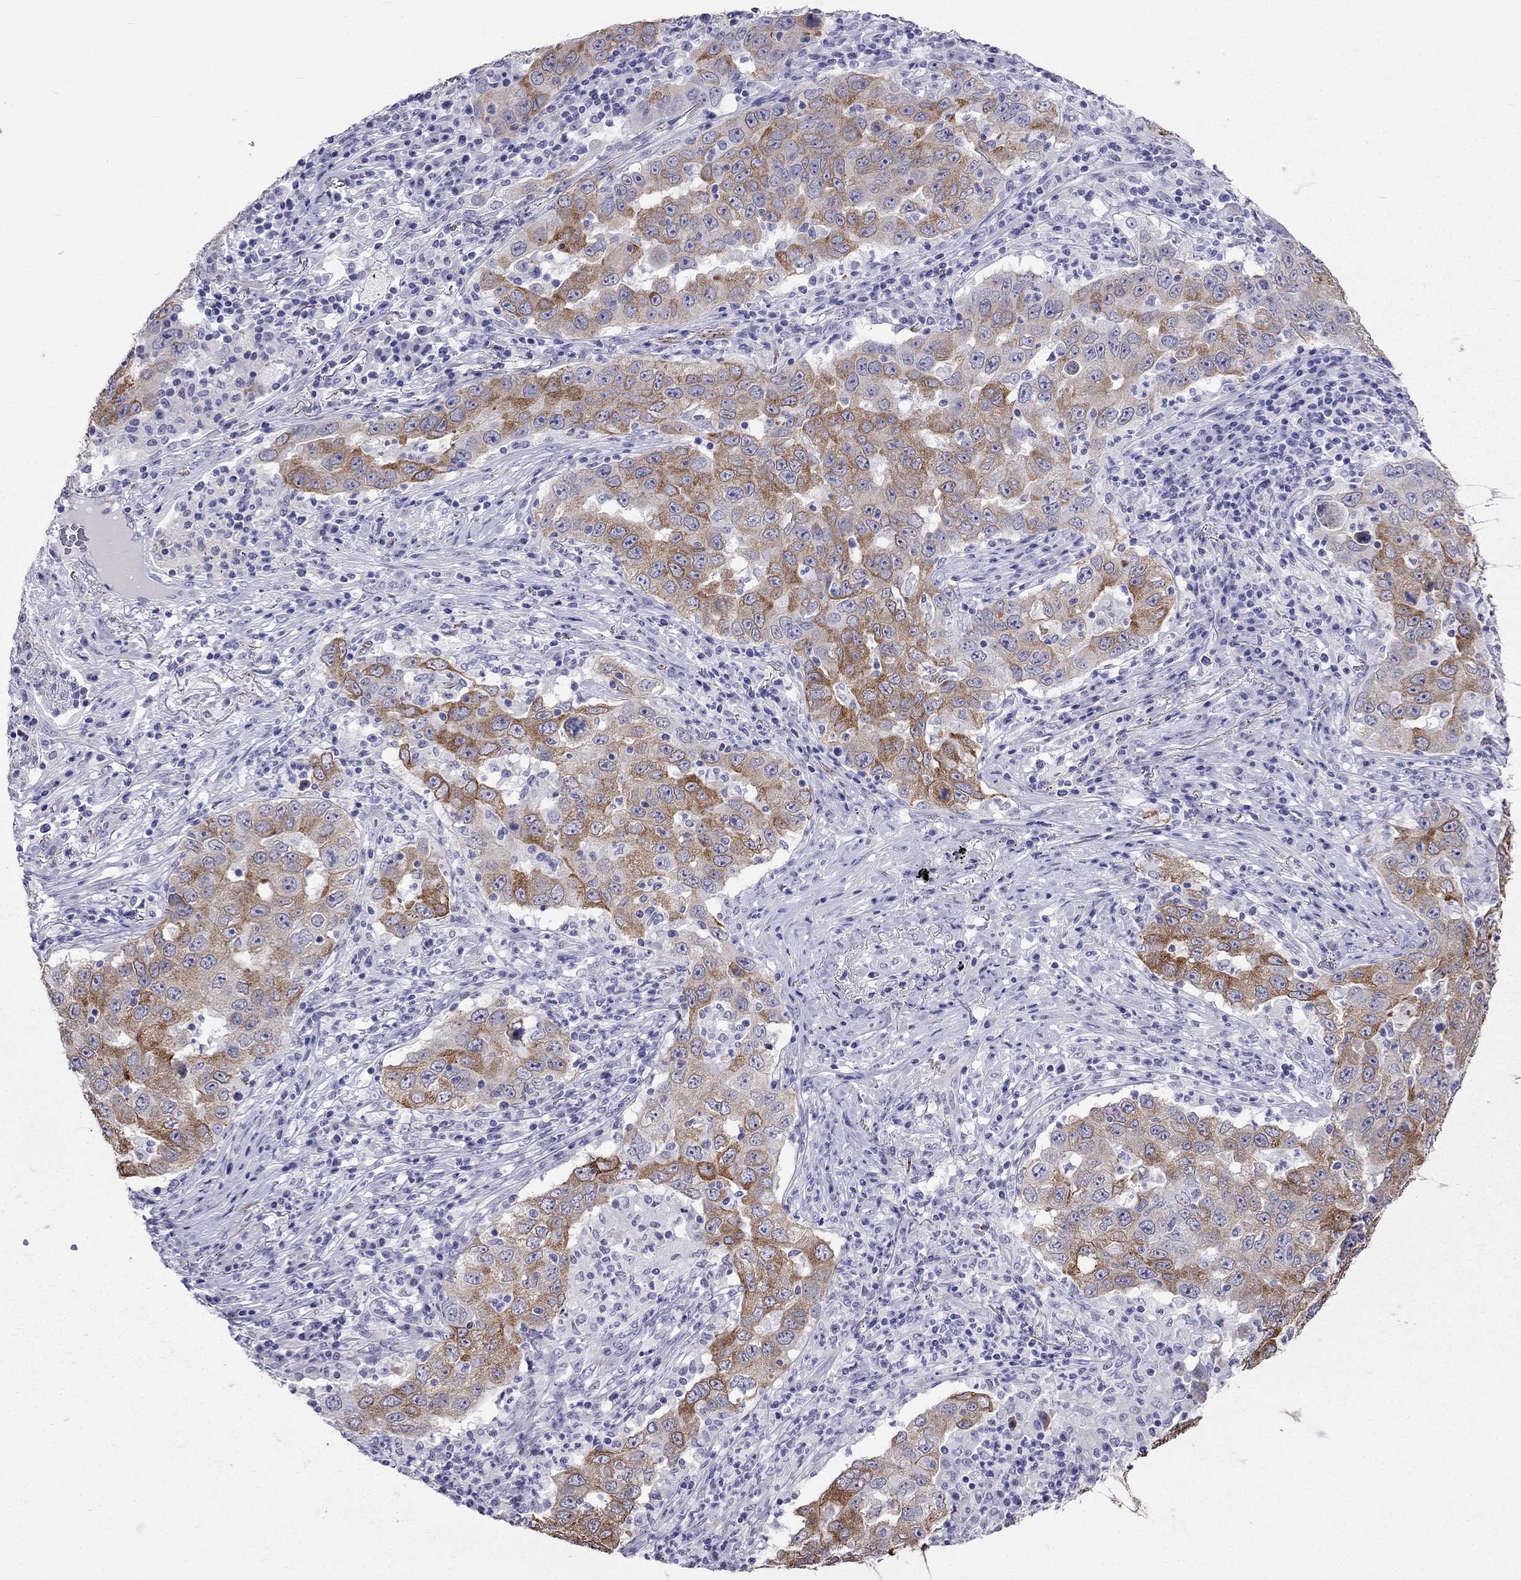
{"staining": {"intensity": "moderate", "quantity": ">75%", "location": "cytoplasmic/membranous"}, "tissue": "lung cancer", "cell_type": "Tumor cells", "image_type": "cancer", "snomed": [{"axis": "morphology", "description": "Adenocarcinoma, NOS"}, {"axis": "topography", "description": "Lung"}], "caption": "Protein expression analysis of human lung cancer reveals moderate cytoplasmic/membranous expression in approximately >75% of tumor cells.", "gene": "MGP", "patient": {"sex": "male", "age": 73}}